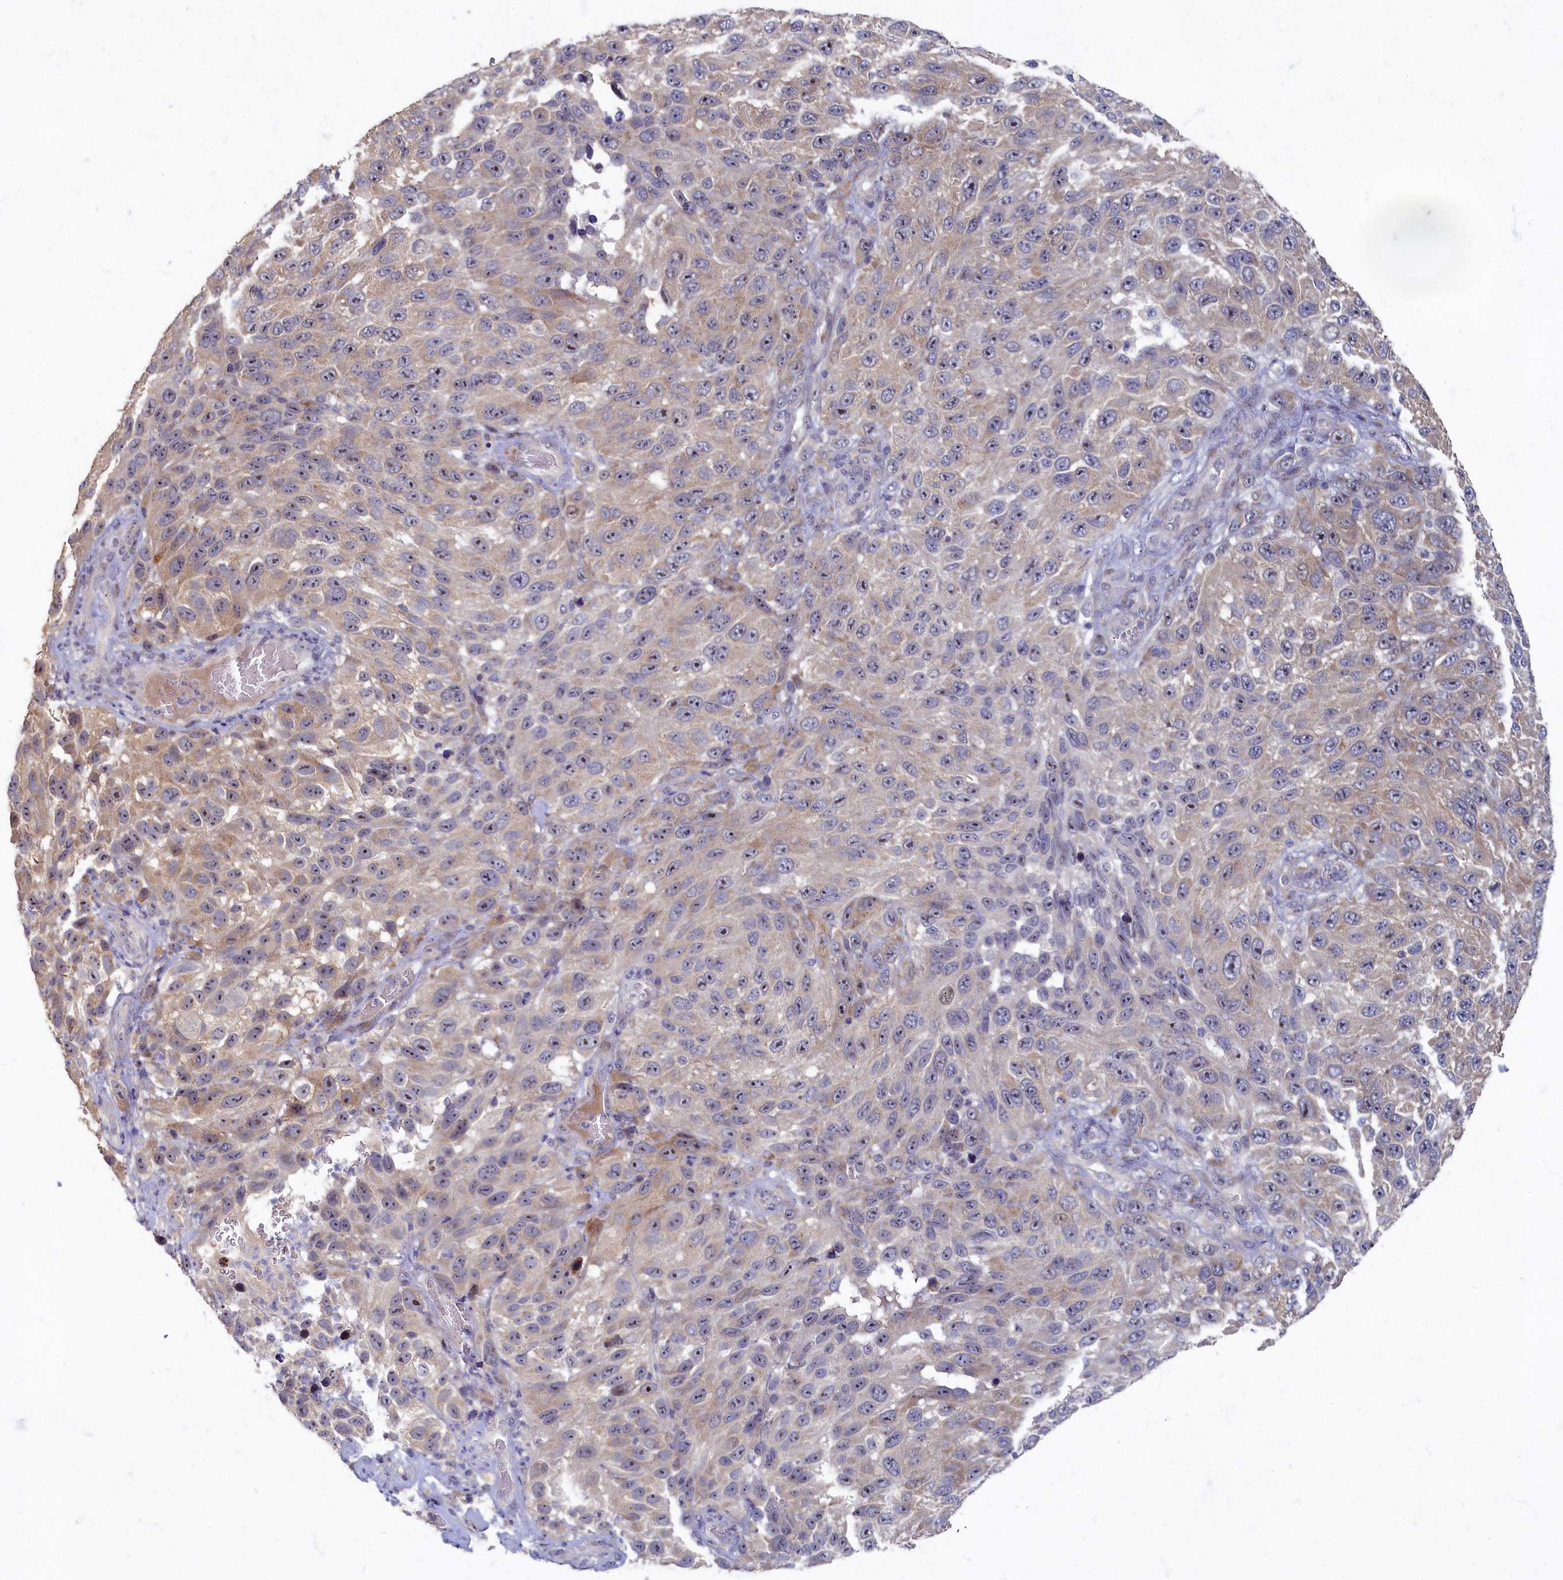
{"staining": {"intensity": "moderate", "quantity": "<25%", "location": "nuclear"}, "tissue": "melanoma", "cell_type": "Tumor cells", "image_type": "cancer", "snomed": [{"axis": "morphology", "description": "Malignant melanoma, NOS"}, {"axis": "topography", "description": "Skin"}], "caption": "Tumor cells show low levels of moderate nuclear staining in approximately <25% of cells in human melanoma.", "gene": "HUNK", "patient": {"sex": "female", "age": 96}}